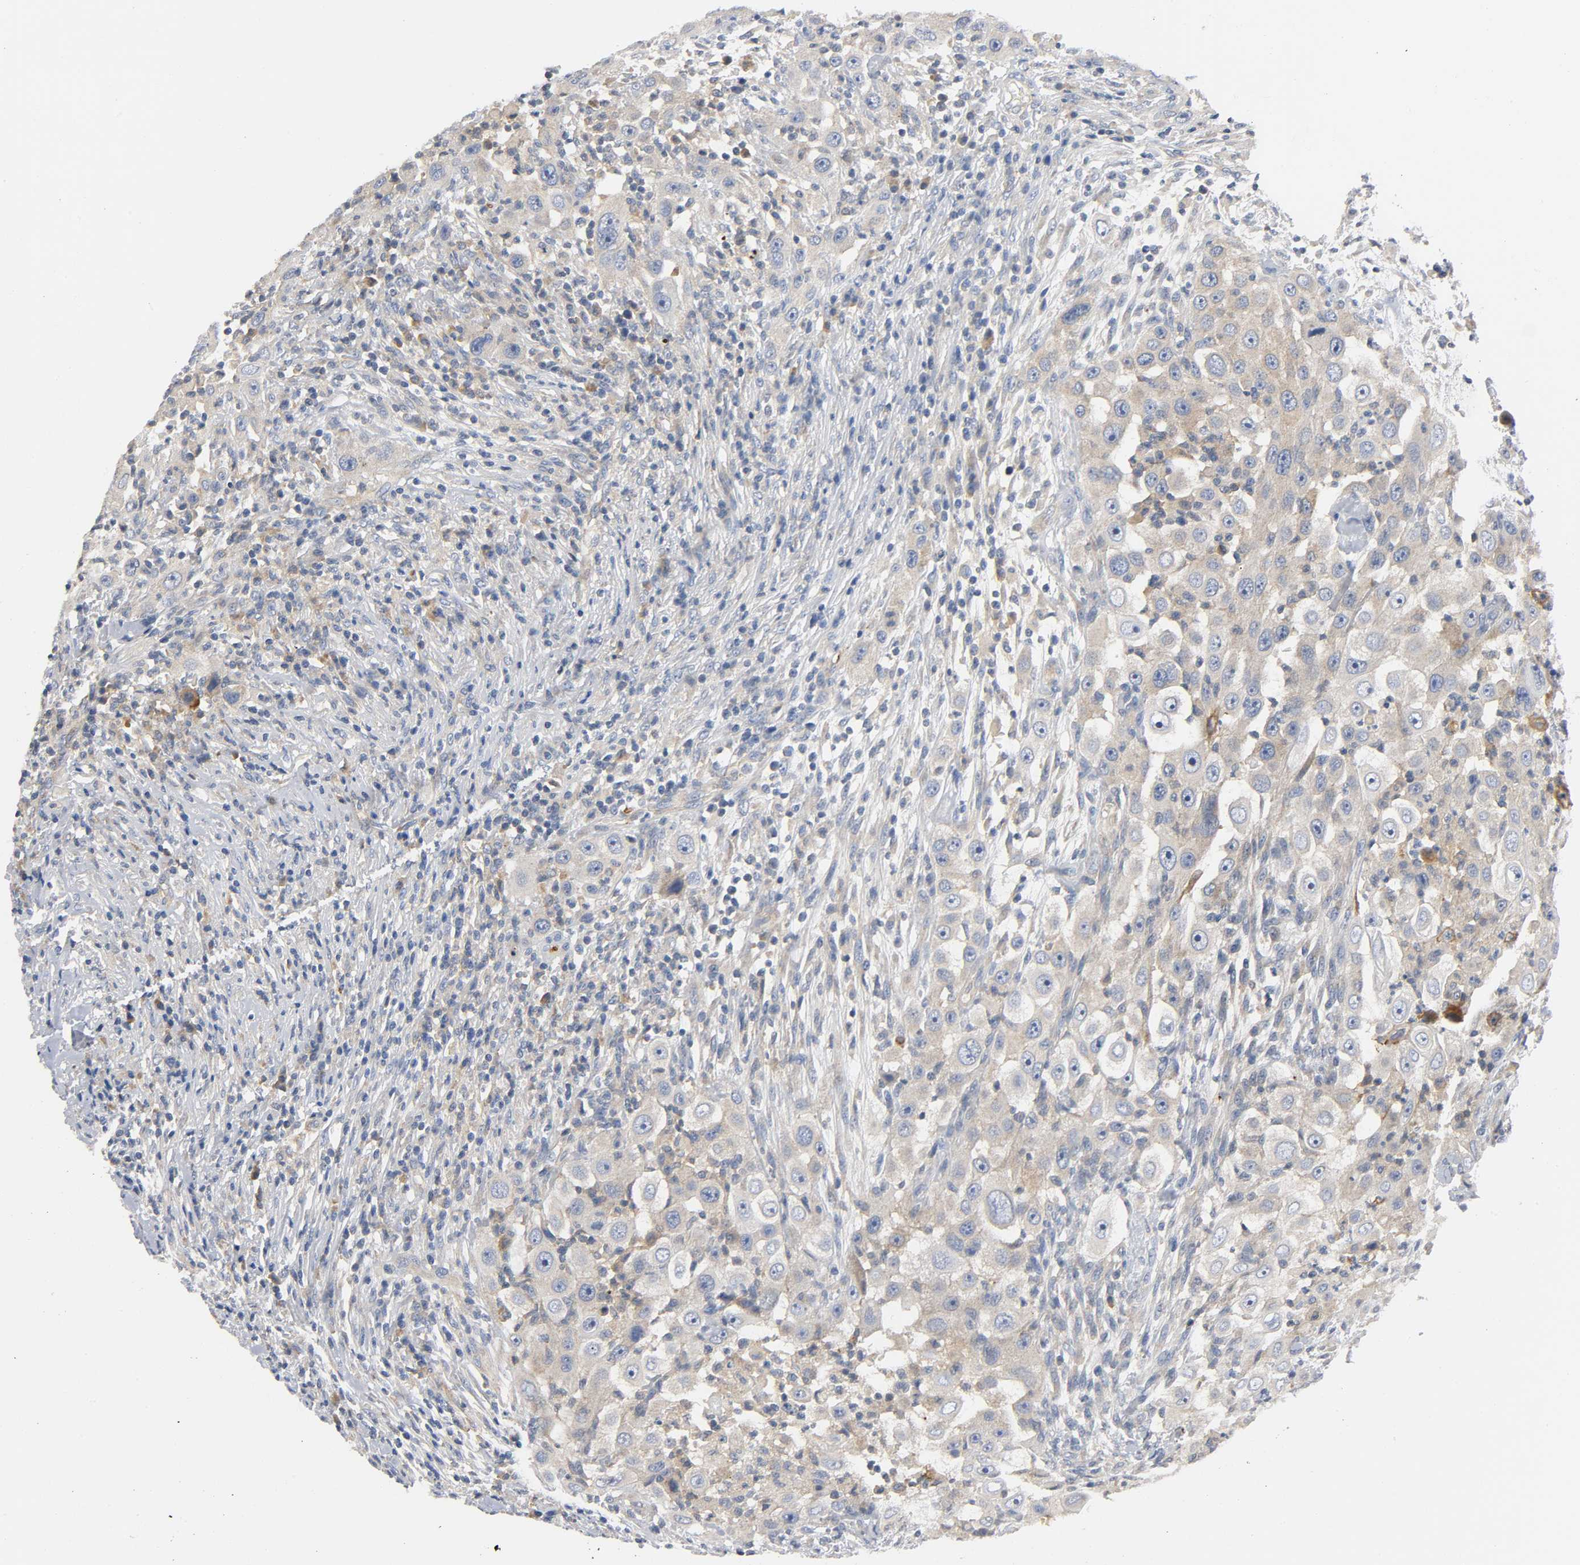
{"staining": {"intensity": "weak", "quantity": ">75%", "location": "cytoplasmic/membranous"}, "tissue": "head and neck cancer", "cell_type": "Tumor cells", "image_type": "cancer", "snomed": [{"axis": "morphology", "description": "Carcinoma, NOS"}, {"axis": "topography", "description": "Head-Neck"}], "caption": "Carcinoma (head and neck) was stained to show a protein in brown. There is low levels of weak cytoplasmic/membranous staining in about >75% of tumor cells. Nuclei are stained in blue.", "gene": "HDAC6", "patient": {"sex": "male", "age": 87}}